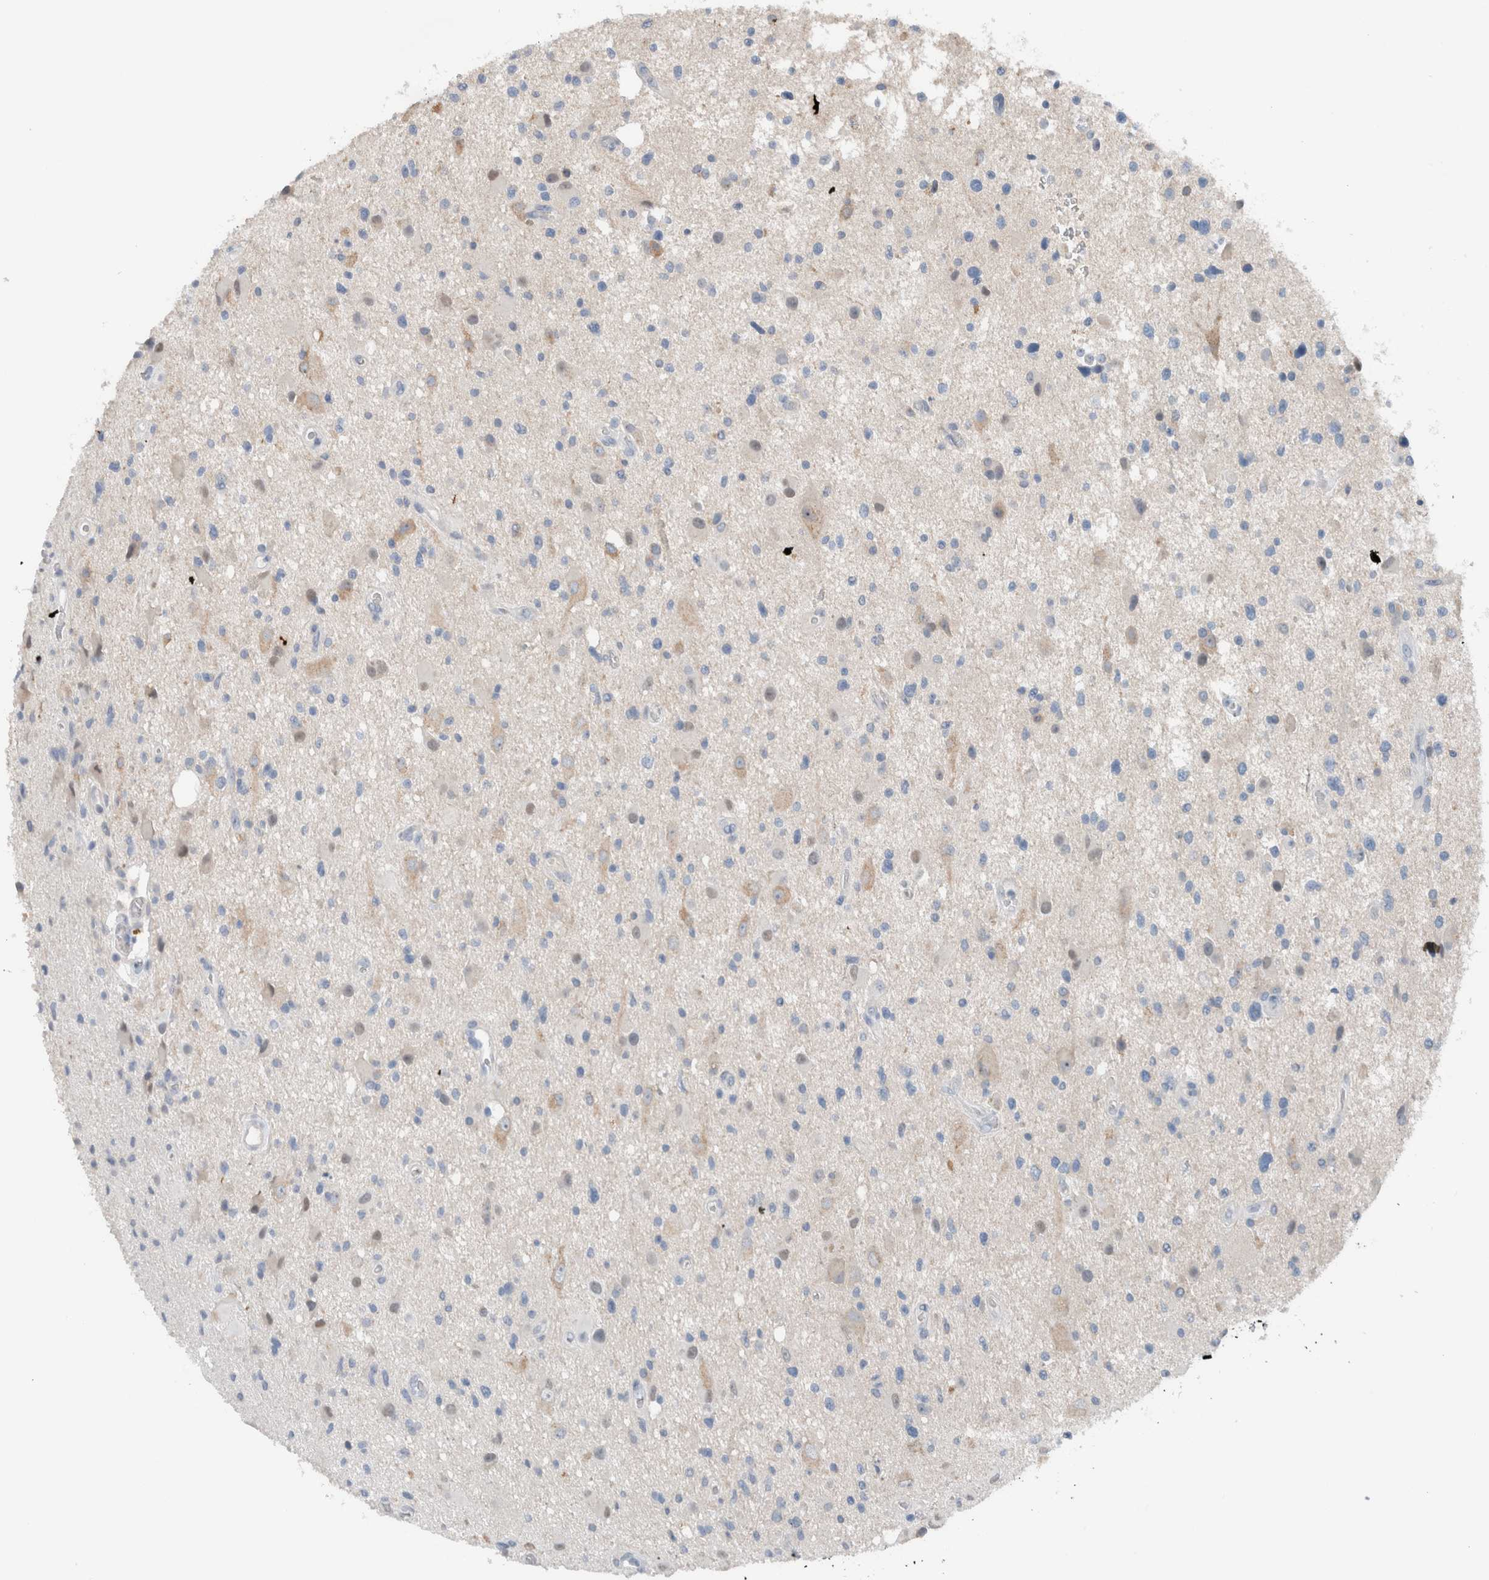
{"staining": {"intensity": "negative", "quantity": "none", "location": "none"}, "tissue": "glioma", "cell_type": "Tumor cells", "image_type": "cancer", "snomed": [{"axis": "morphology", "description": "Glioma, malignant, High grade"}, {"axis": "topography", "description": "Brain"}], "caption": "Tumor cells show no significant staining in high-grade glioma (malignant).", "gene": "DUOX1", "patient": {"sex": "male", "age": 33}}